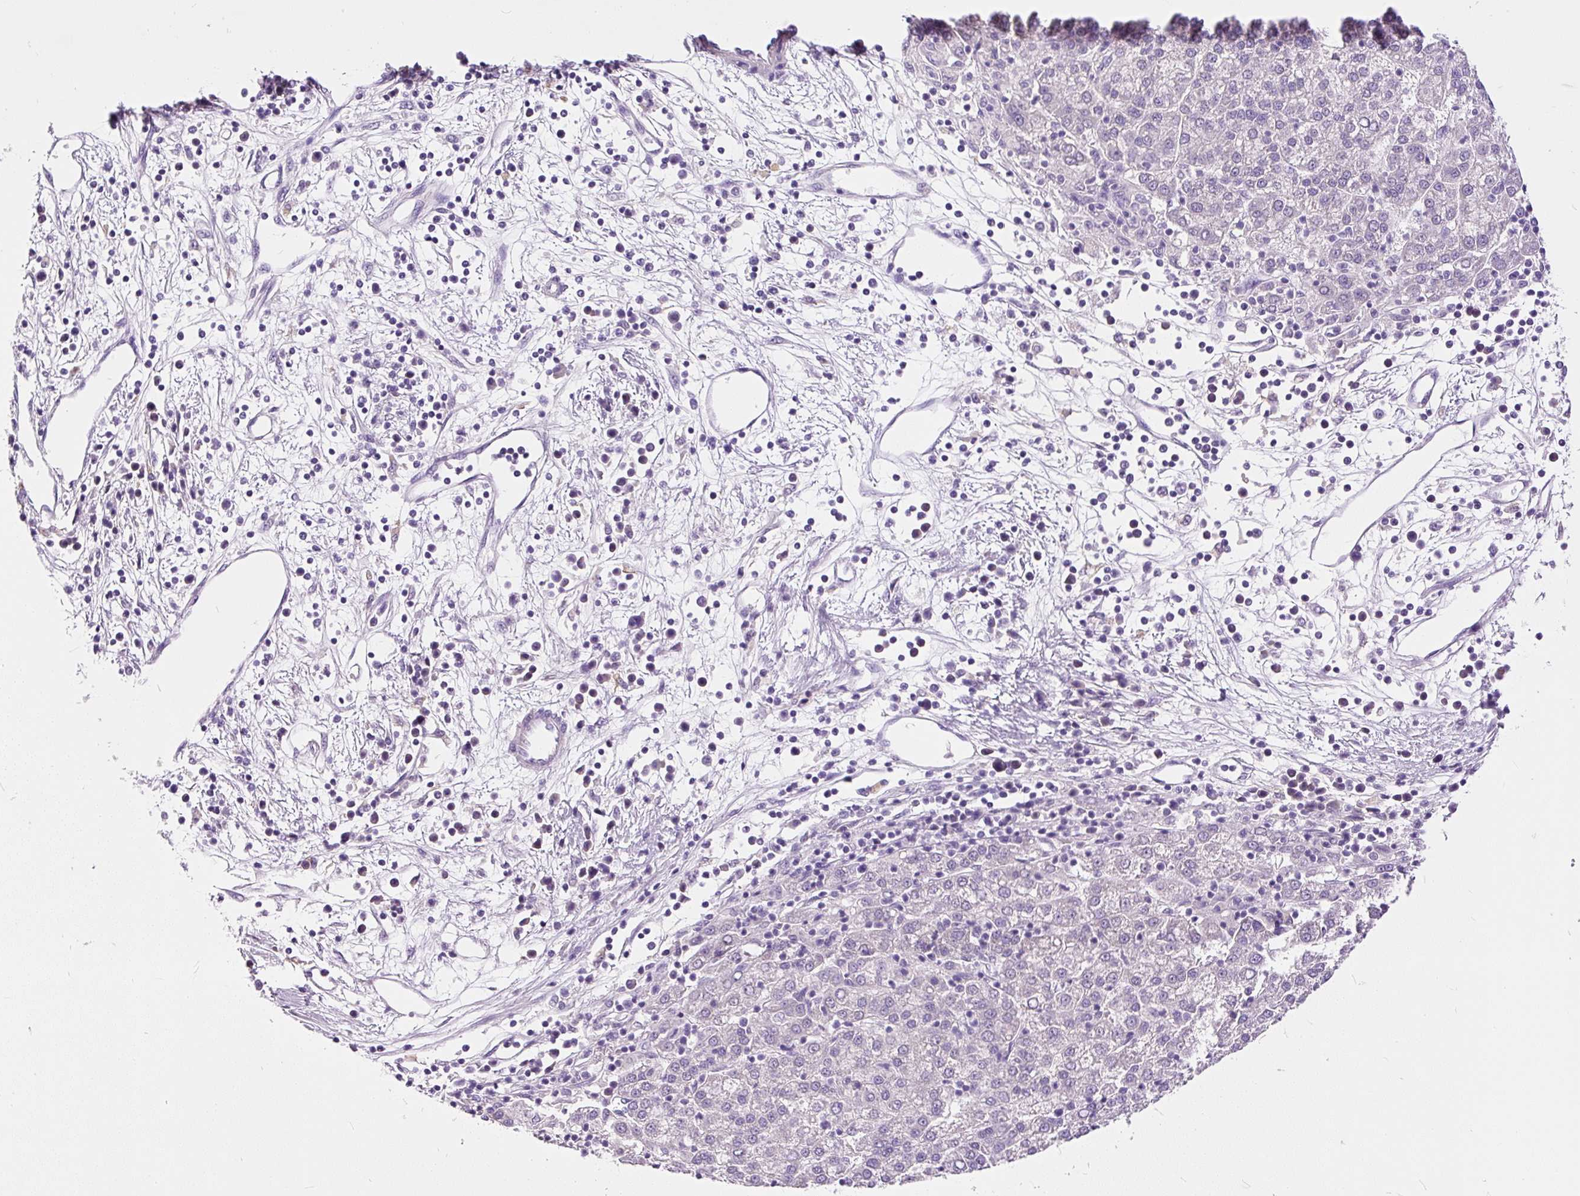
{"staining": {"intensity": "negative", "quantity": "none", "location": "none"}, "tissue": "liver cancer", "cell_type": "Tumor cells", "image_type": "cancer", "snomed": [{"axis": "morphology", "description": "Carcinoma, Hepatocellular, NOS"}, {"axis": "topography", "description": "Liver"}], "caption": "Tumor cells are negative for brown protein staining in hepatocellular carcinoma (liver).", "gene": "KRTAP20-3", "patient": {"sex": "female", "age": 58}}